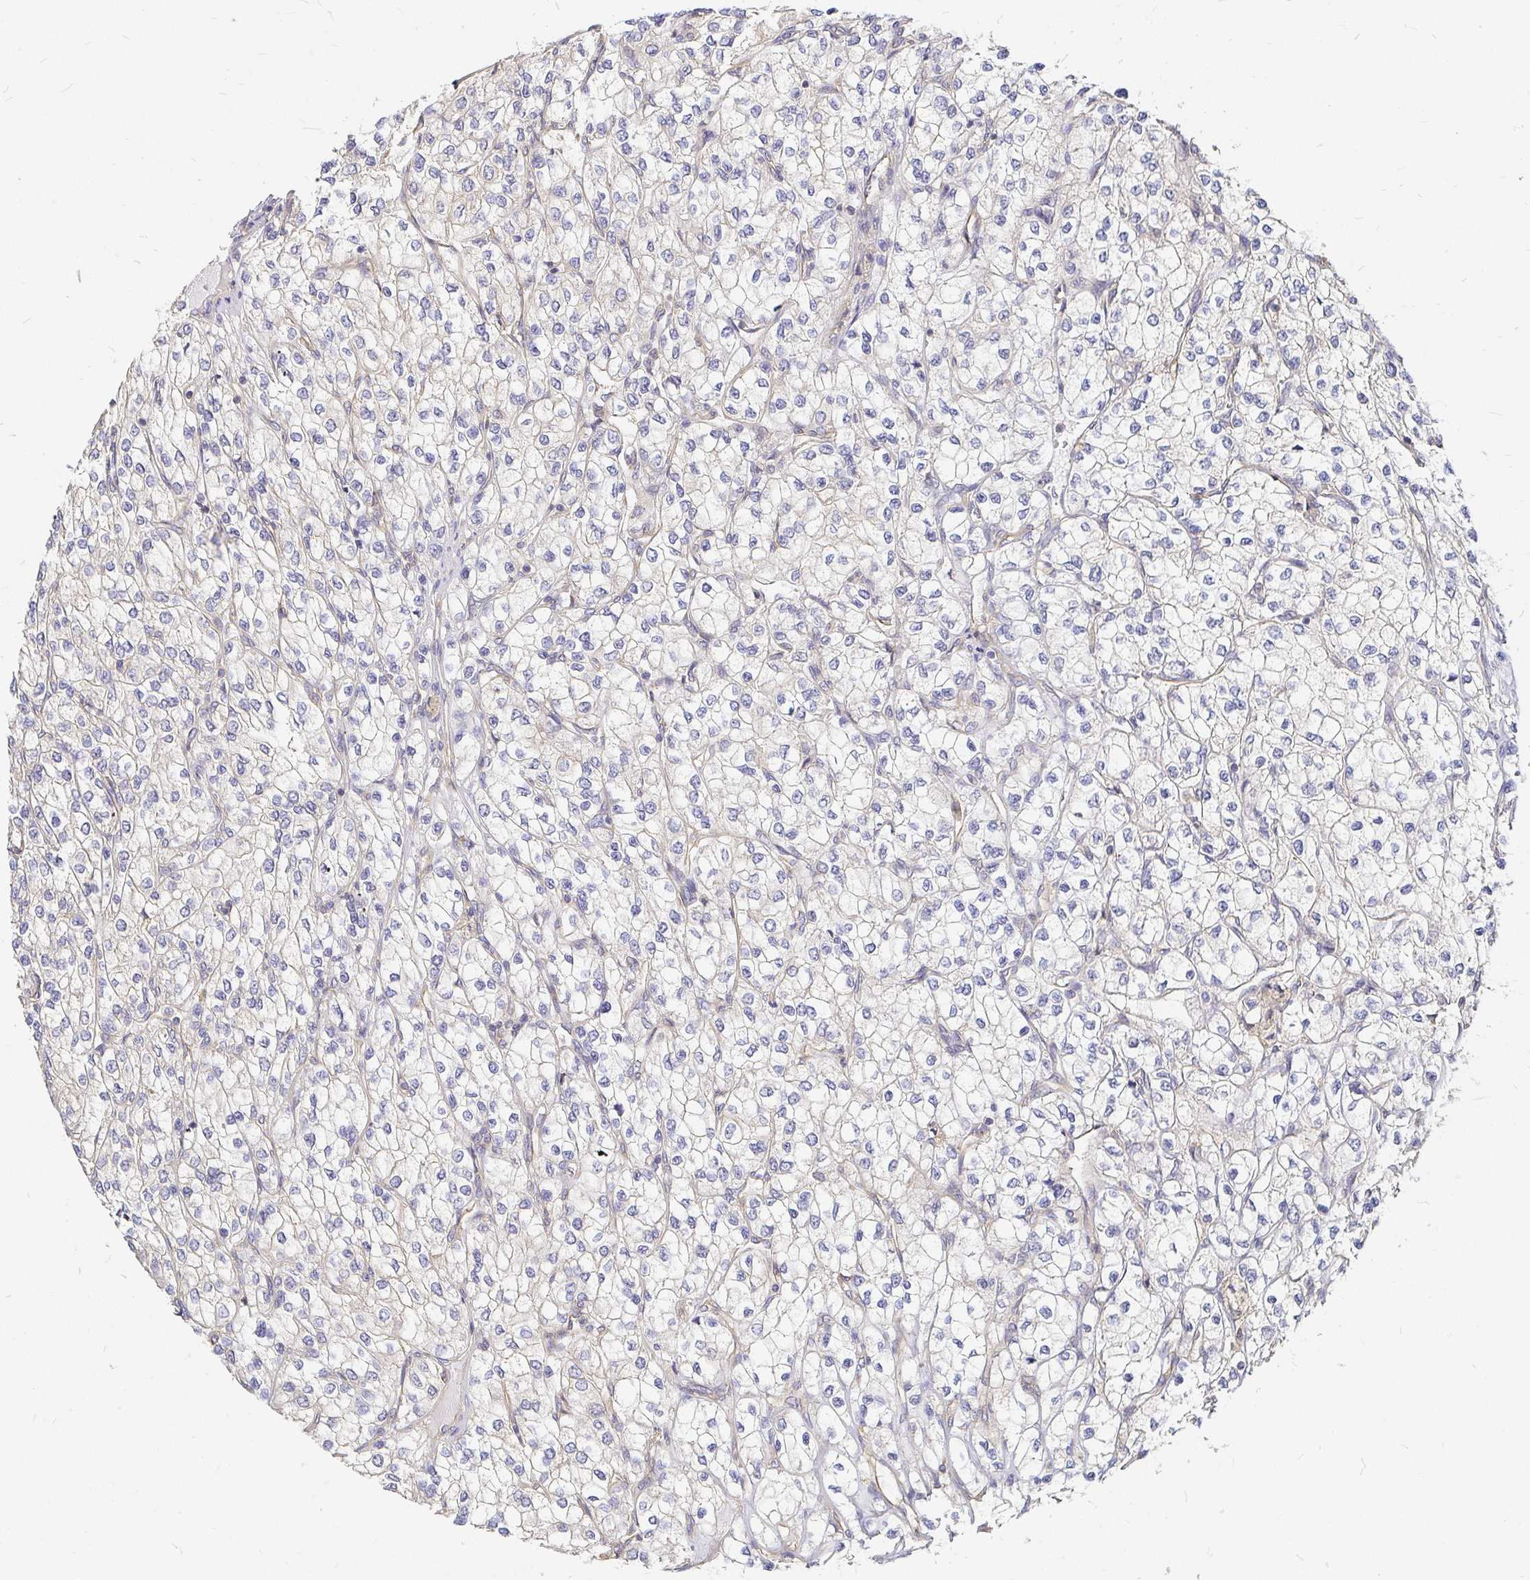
{"staining": {"intensity": "negative", "quantity": "none", "location": "none"}, "tissue": "renal cancer", "cell_type": "Tumor cells", "image_type": "cancer", "snomed": [{"axis": "morphology", "description": "Adenocarcinoma, NOS"}, {"axis": "topography", "description": "Kidney"}], "caption": "An immunohistochemistry (IHC) image of renal cancer (adenocarcinoma) is shown. There is no staining in tumor cells of renal cancer (adenocarcinoma).", "gene": "KIF5B", "patient": {"sex": "male", "age": 80}}